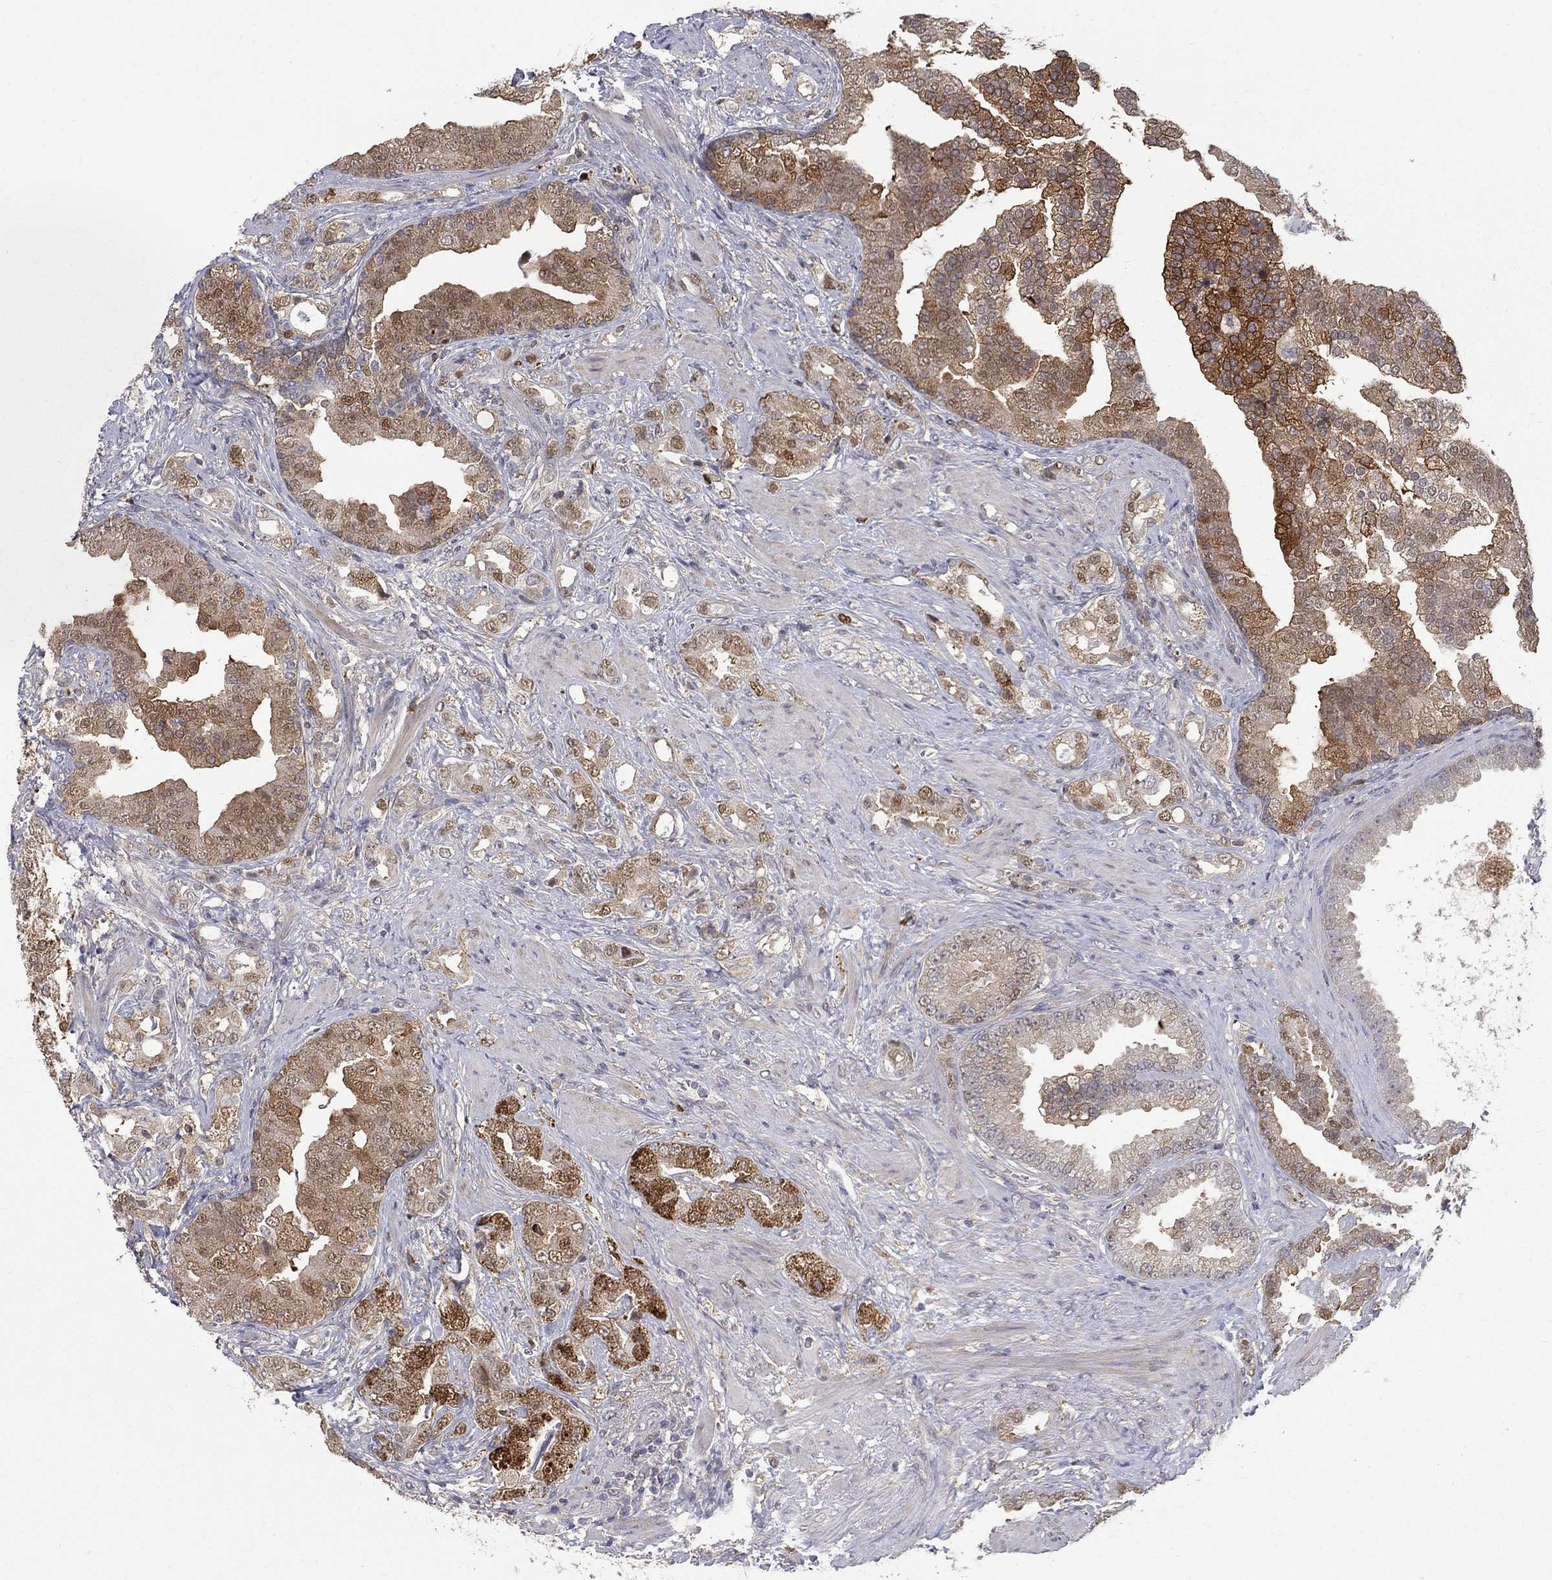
{"staining": {"intensity": "strong", "quantity": "25%-75%", "location": "cytoplasmic/membranous,nuclear"}, "tissue": "prostate cancer", "cell_type": "Tumor cells", "image_type": "cancer", "snomed": [{"axis": "morphology", "description": "Adenocarcinoma, NOS"}, {"axis": "topography", "description": "Prostate"}], "caption": "Prostate adenocarcinoma tissue exhibits strong cytoplasmic/membranous and nuclear positivity in about 25%-75% of tumor cells The staining is performed using DAB (3,3'-diaminobenzidine) brown chromogen to label protein expression. The nuclei are counter-stained blue using hematoxylin.", "gene": "PCBP3", "patient": {"sex": "male", "age": 57}}